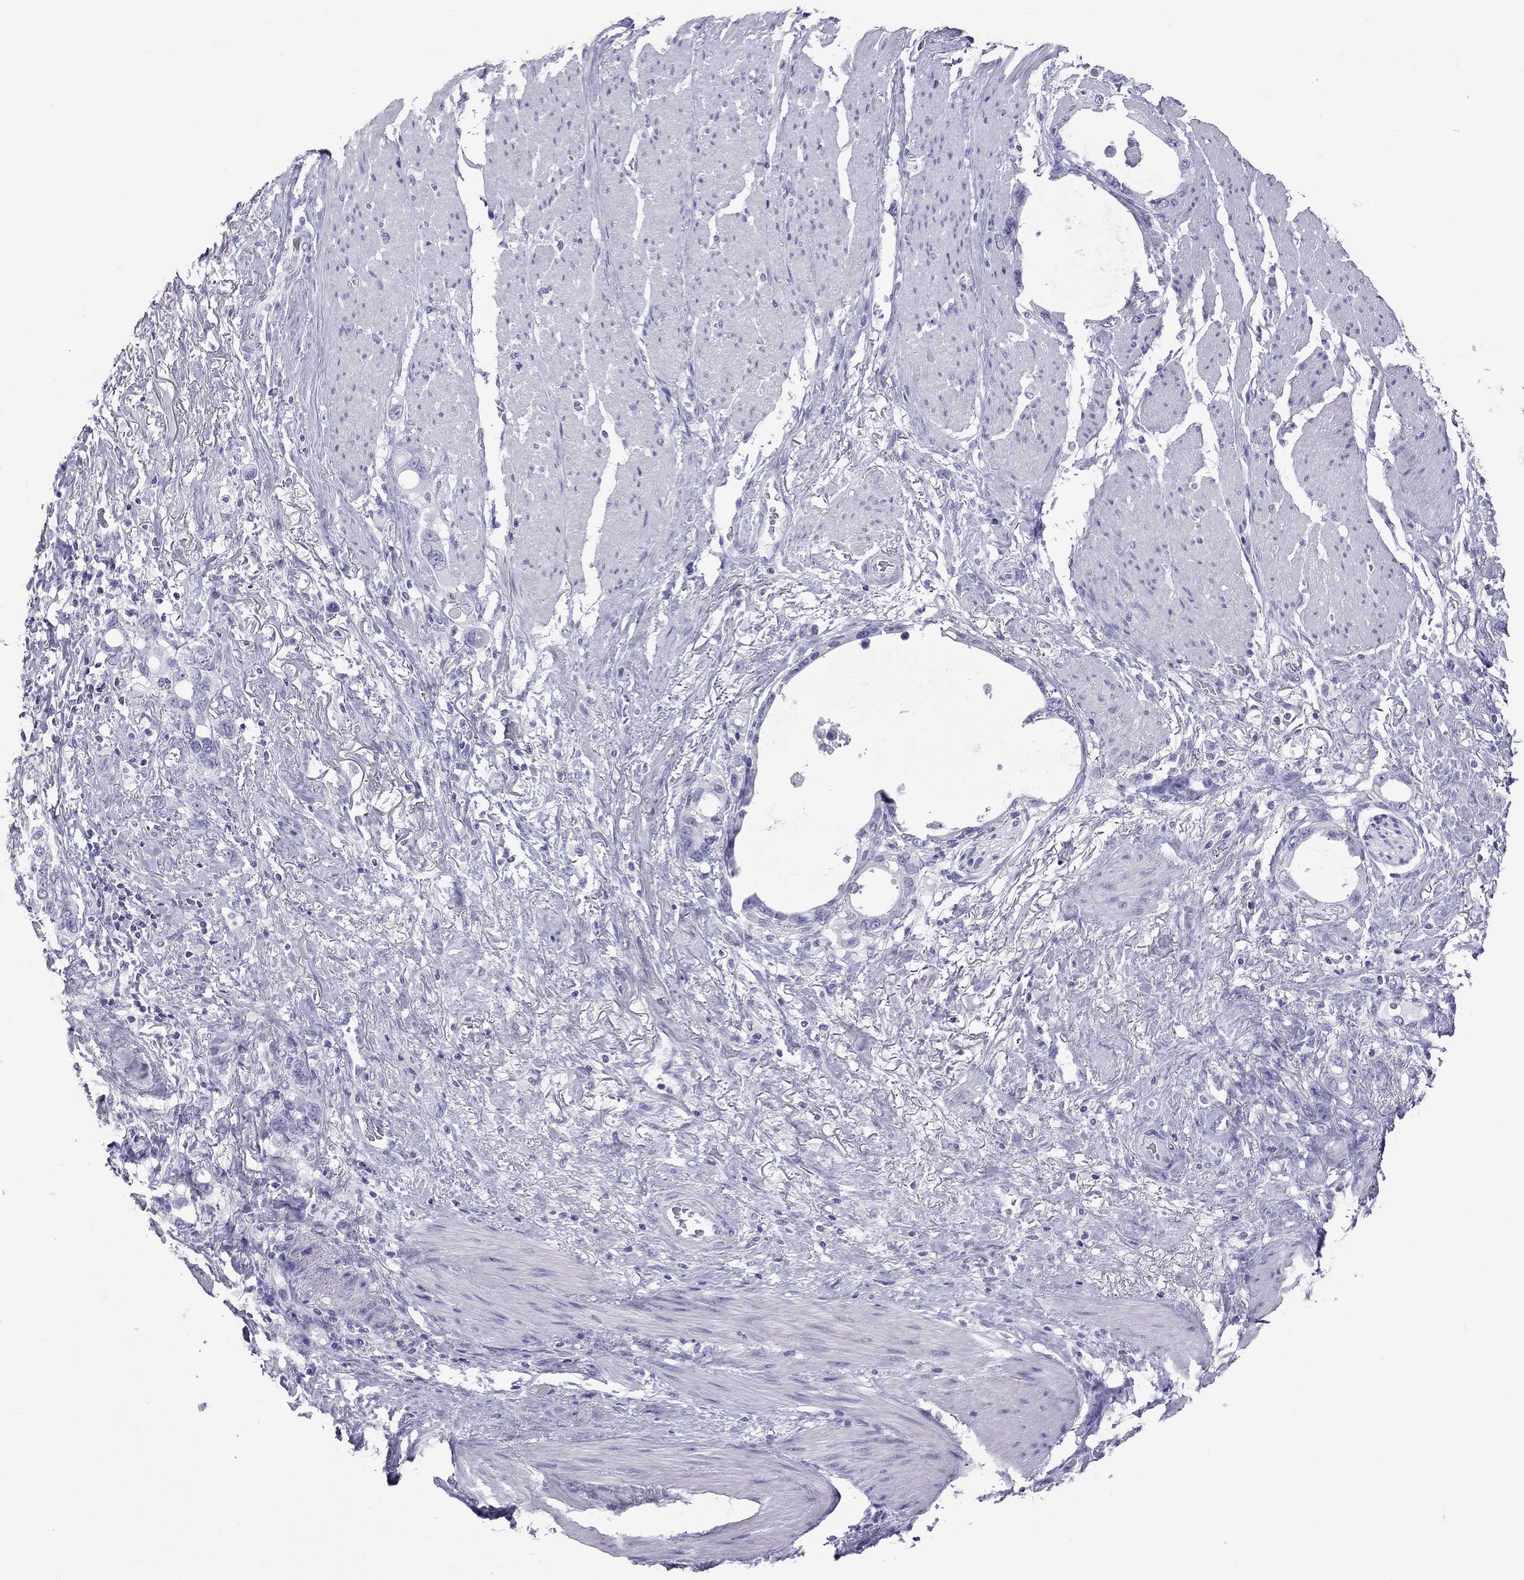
{"staining": {"intensity": "negative", "quantity": "none", "location": "none"}, "tissue": "stomach cancer", "cell_type": "Tumor cells", "image_type": "cancer", "snomed": [{"axis": "morphology", "description": "Adenocarcinoma, NOS"}, {"axis": "topography", "description": "Stomach, upper"}], "caption": "Protein analysis of stomach adenocarcinoma reveals no significant staining in tumor cells. The staining is performed using DAB brown chromogen with nuclei counter-stained in using hematoxylin.", "gene": "STAG3", "patient": {"sex": "male", "age": 74}}